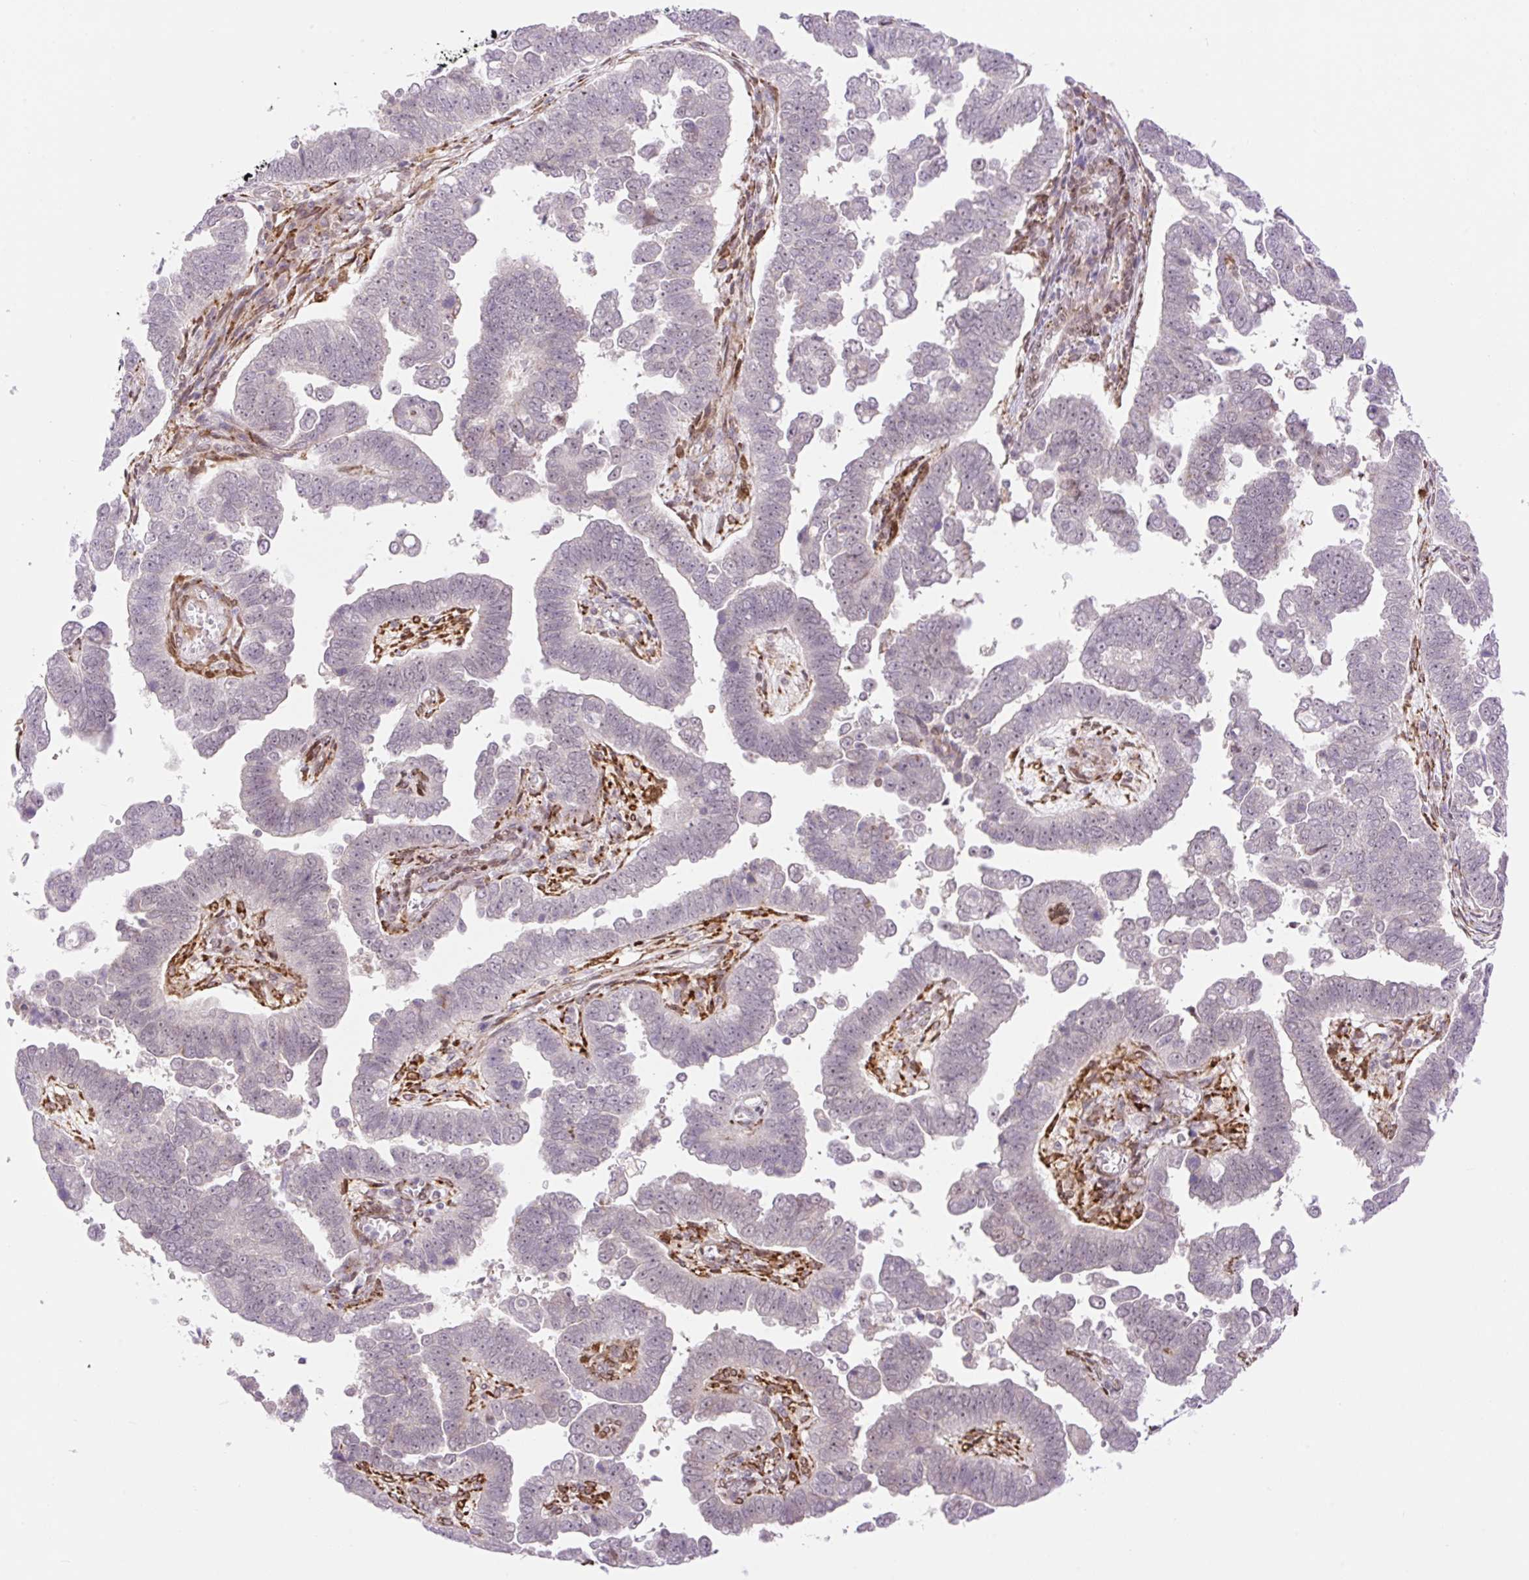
{"staining": {"intensity": "negative", "quantity": "none", "location": "none"}, "tissue": "endometrial cancer", "cell_type": "Tumor cells", "image_type": "cancer", "snomed": [{"axis": "morphology", "description": "Adenocarcinoma, NOS"}, {"axis": "topography", "description": "Endometrium"}], "caption": "Immunohistochemical staining of human endometrial adenocarcinoma demonstrates no significant positivity in tumor cells. The staining is performed using DAB brown chromogen with nuclei counter-stained in using hematoxylin.", "gene": "ZFP41", "patient": {"sex": "female", "age": 75}}